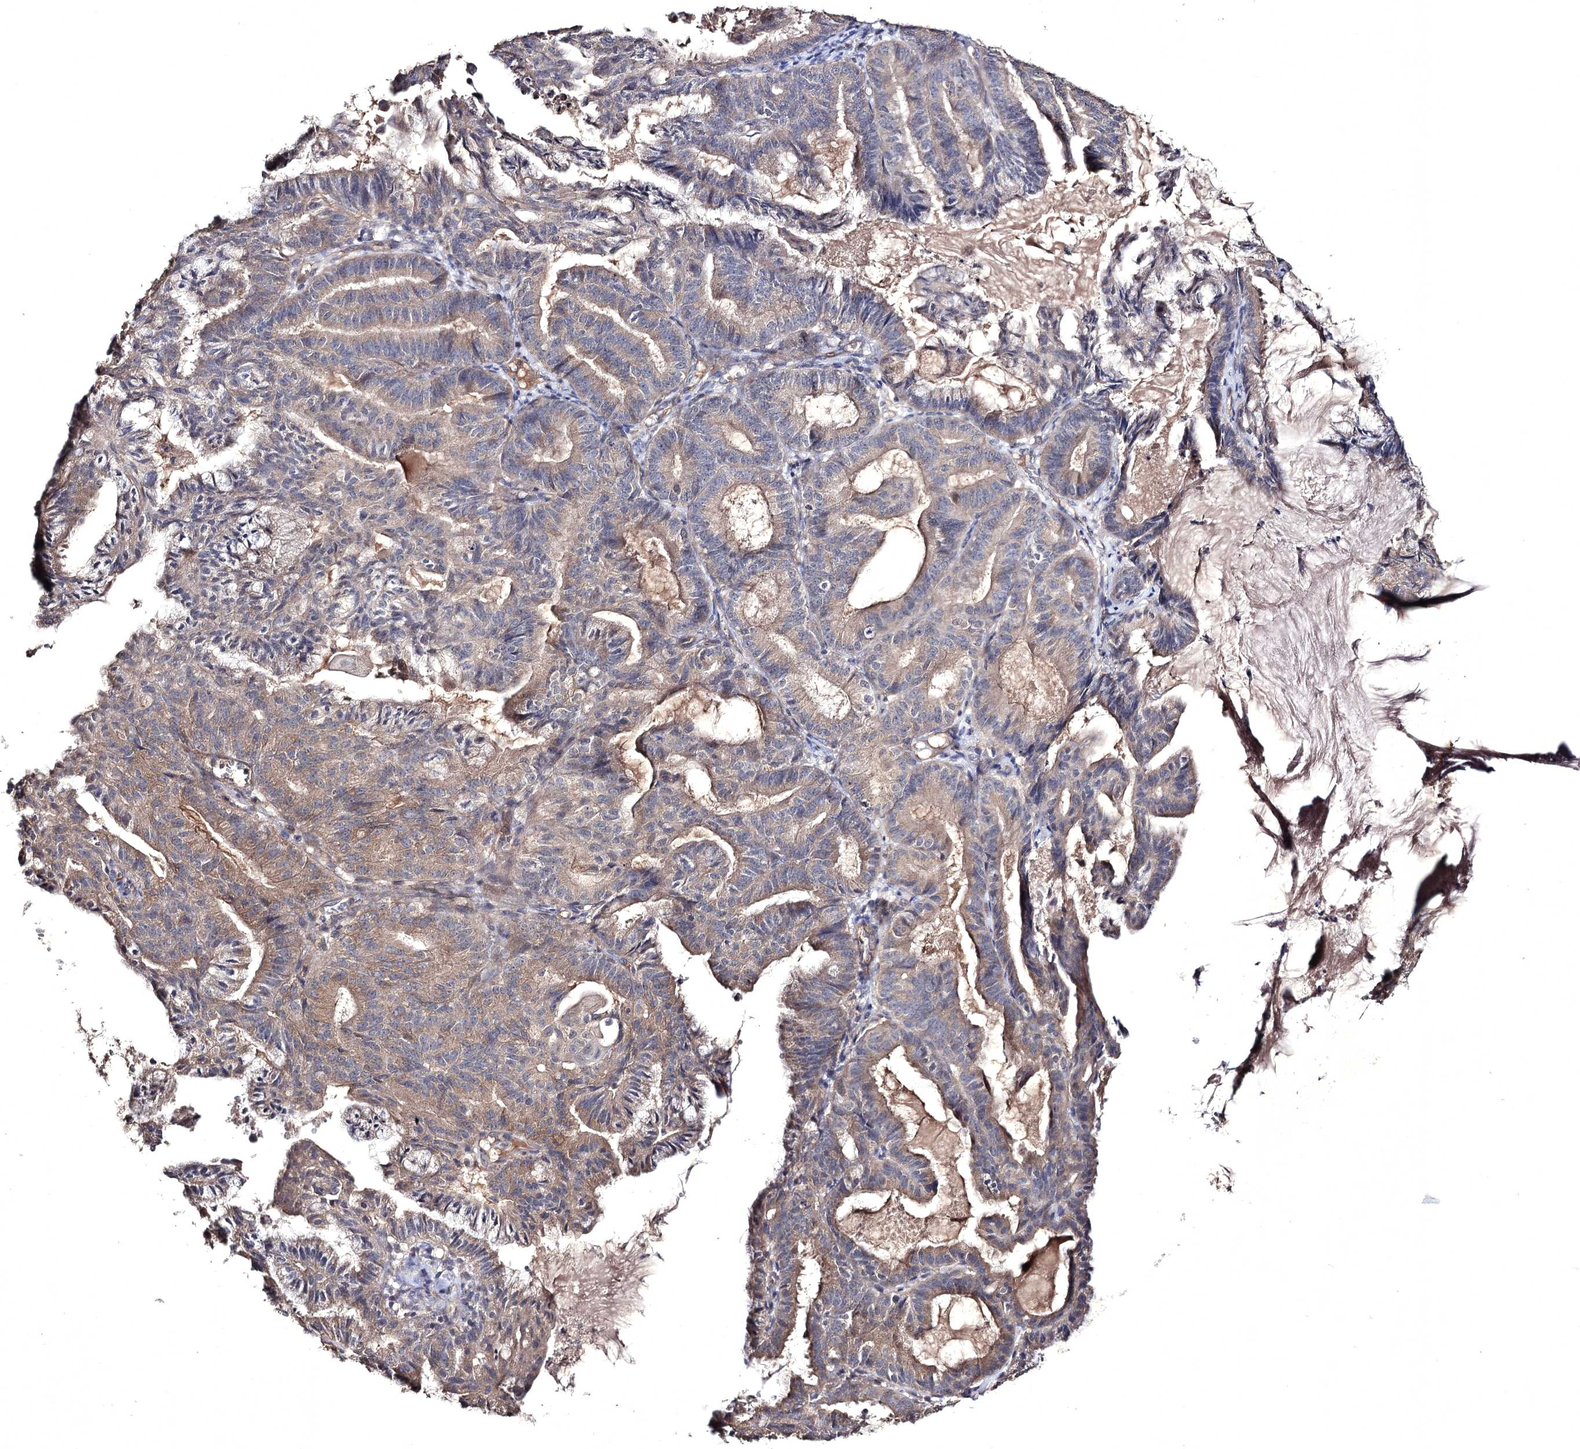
{"staining": {"intensity": "weak", "quantity": "25%-75%", "location": "cytoplasmic/membranous"}, "tissue": "endometrial cancer", "cell_type": "Tumor cells", "image_type": "cancer", "snomed": [{"axis": "morphology", "description": "Adenocarcinoma, NOS"}, {"axis": "topography", "description": "Endometrium"}], "caption": "This is a micrograph of immunohistochemistry staining of adenocarcinoma (endometrial), which shows weak positivity in the cytoplasmic/membranous of tumor cells.", "gene": "SEMA4G", "patient": {"sex": "female", "age": 86}}